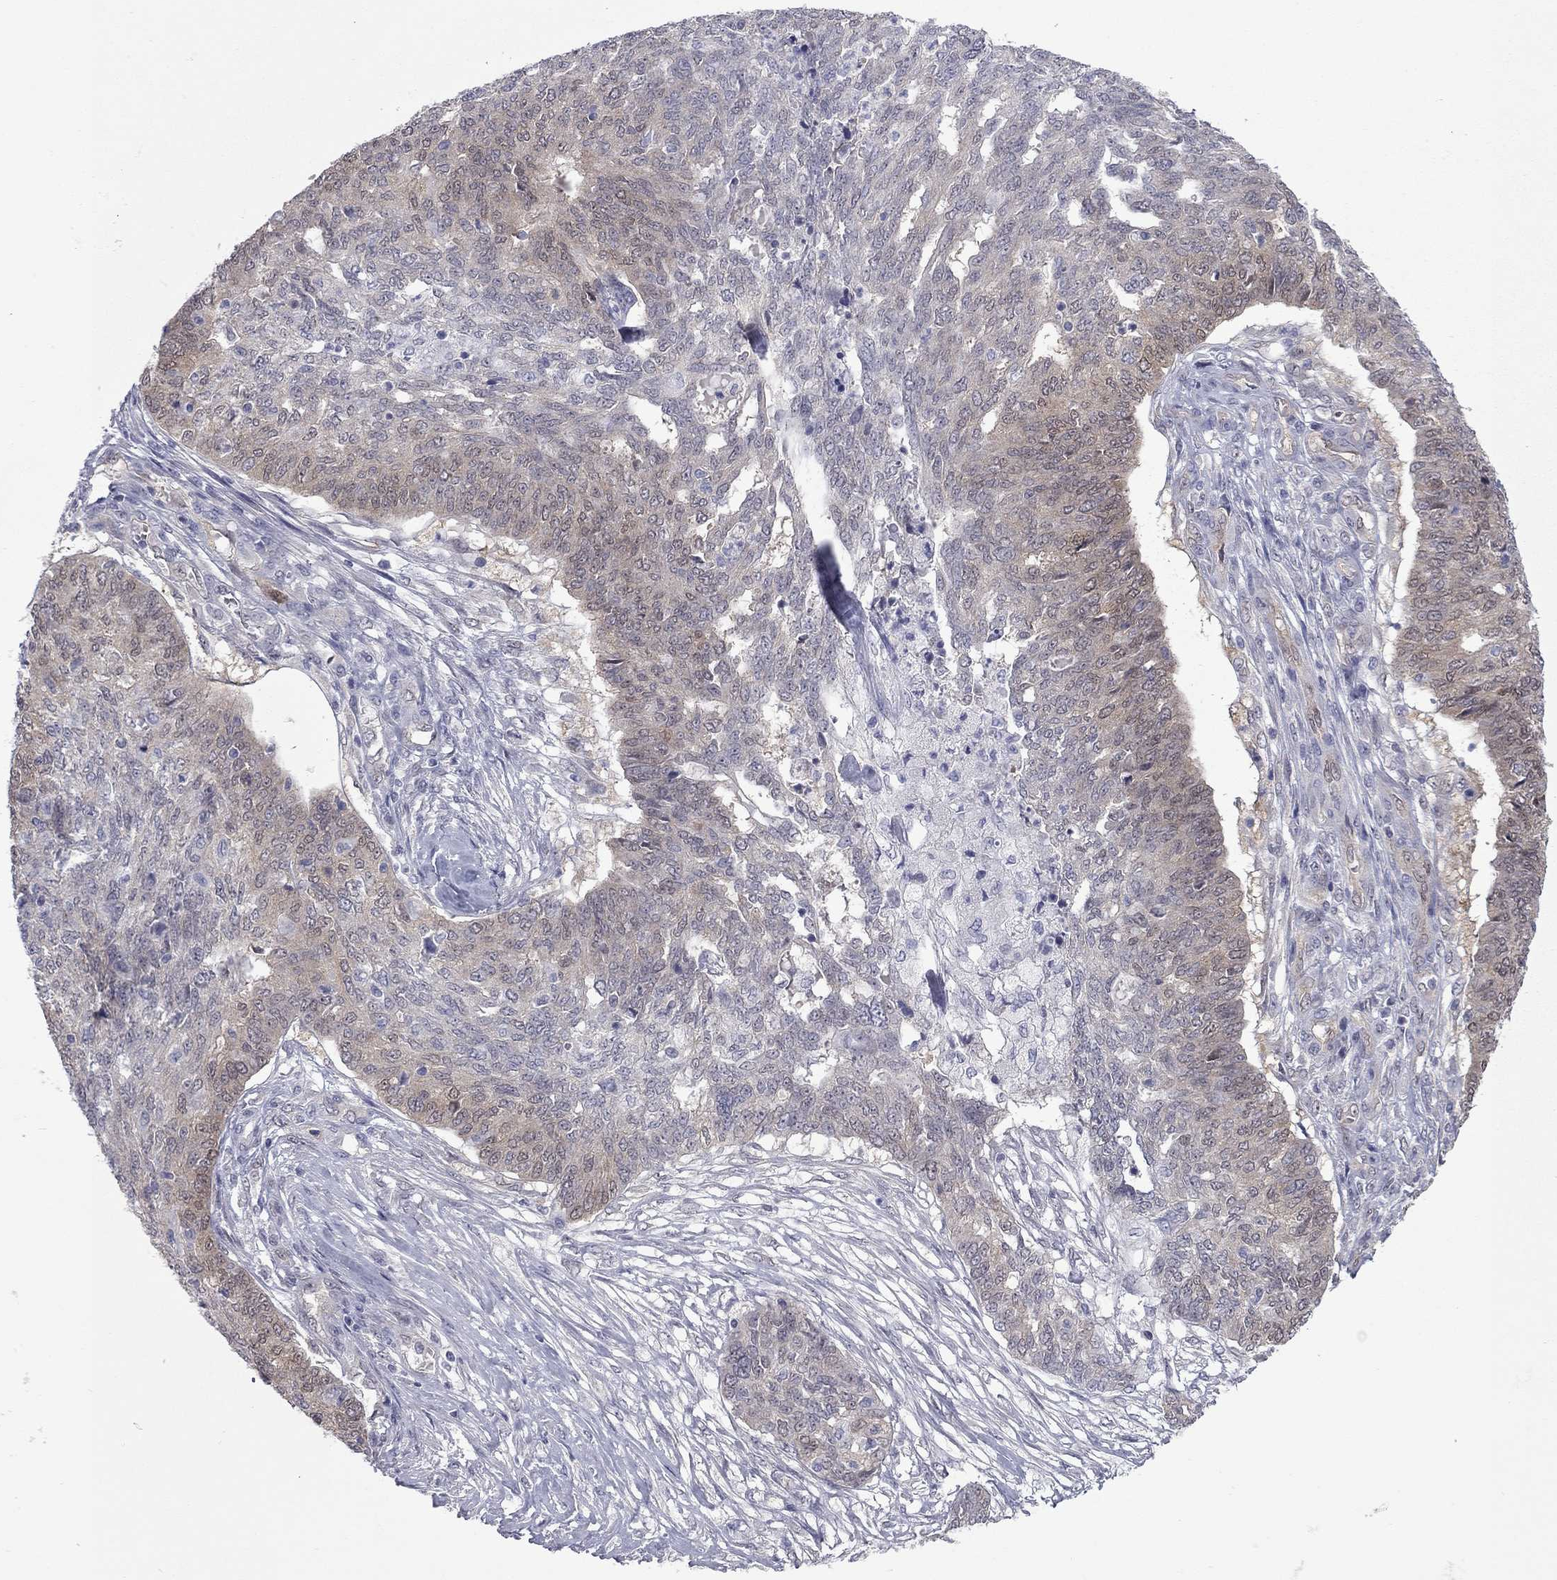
{"staining": {"intensity": "moderate", "quantity": ">75%", "location": "cytoplasmic/membranous"}, "tissue": "ovarian cancer", "cell_type": "Tumor cells", "image_type": "cancer", "snomed": [{"axis": "morphology", "description": "Cystadenocarcinoma, serous, NOS"}, {"axis": "topography", "description": "Ovary"}], "caption": "Protein staining of ovarian cancer (serous cystadenocarcinoma) tissue demonstrates moderate cytoplasmic/membranous expression in about >75% of tumor cells.", "gene": "CTNNBIP1", "patient": {"sex": "female", "age": 67}}